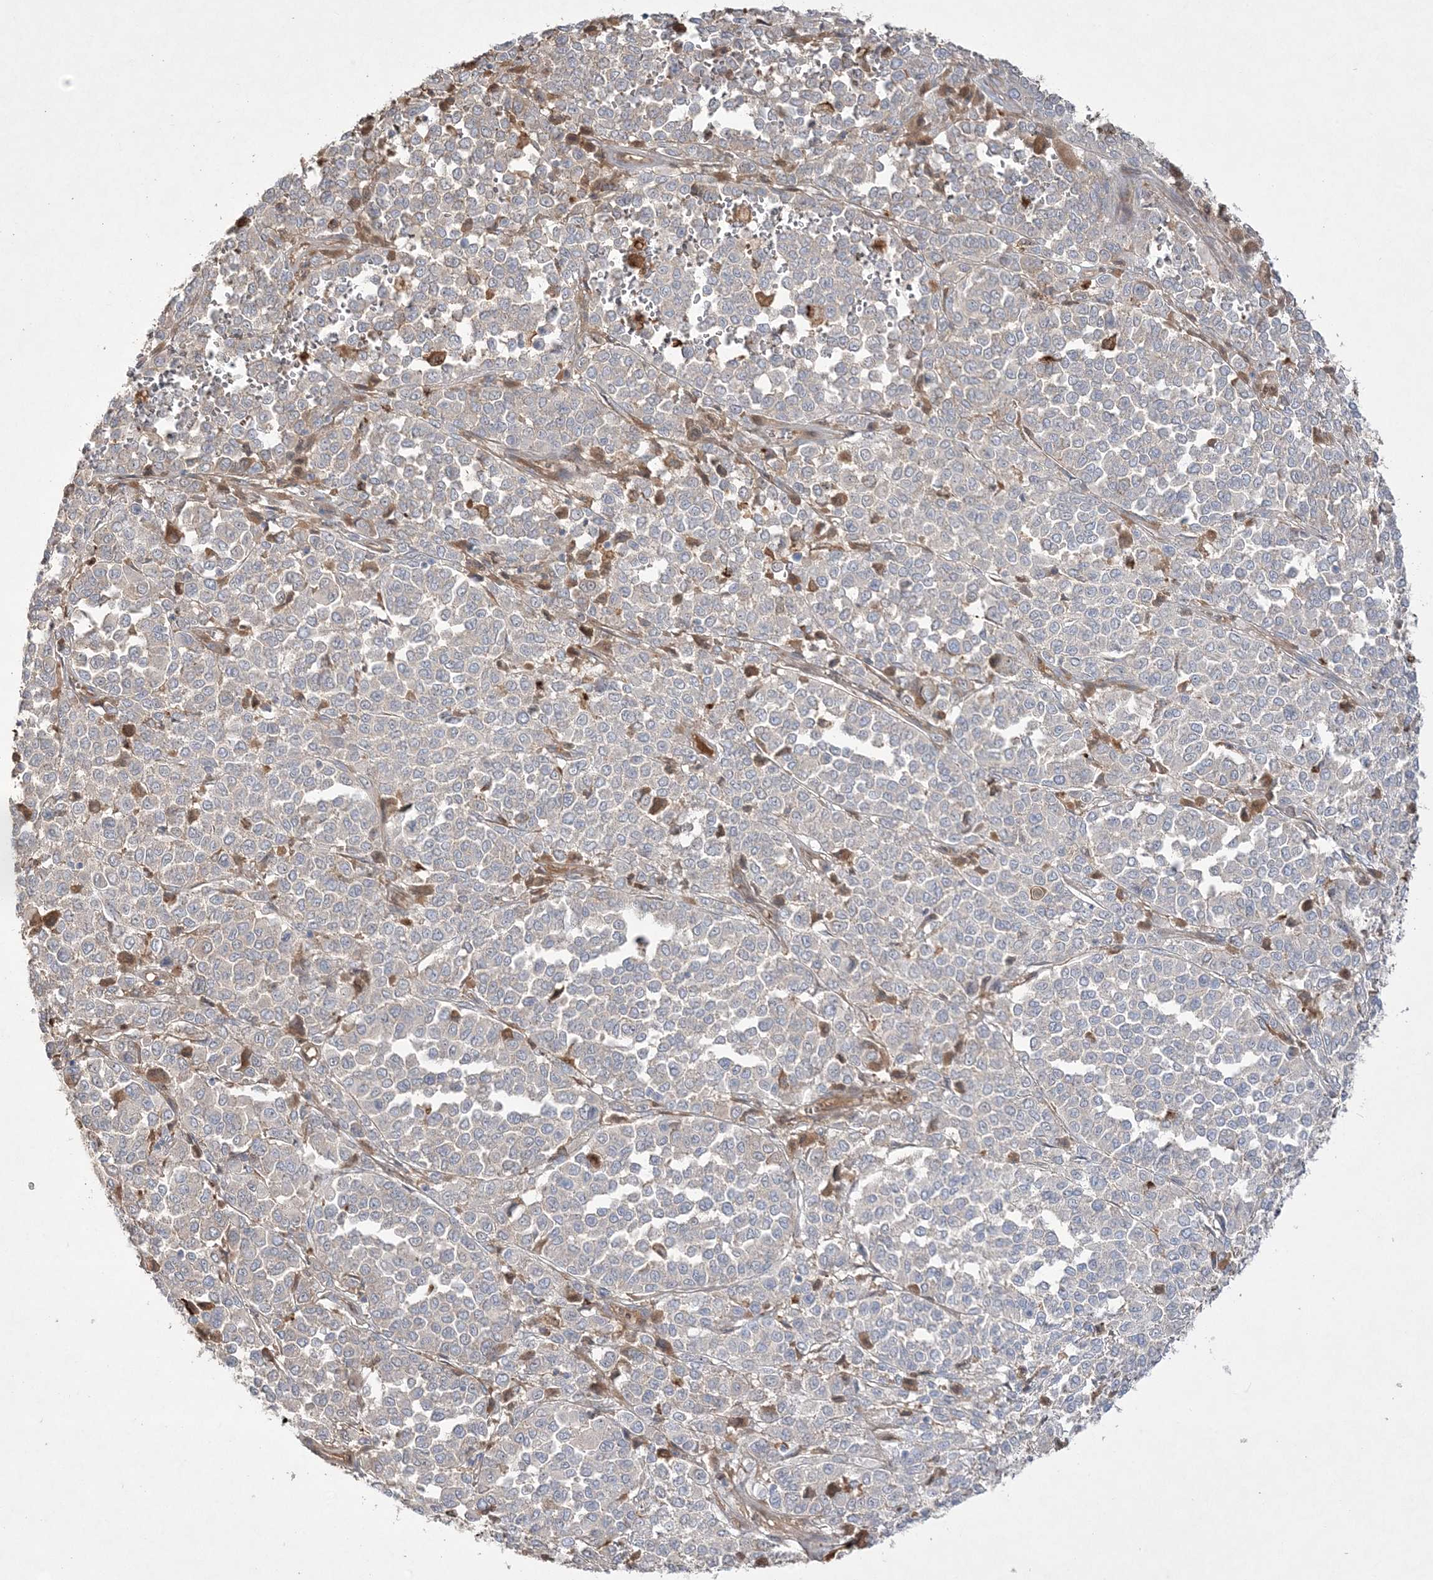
{"staining": {"intensity": "negative", "quantity": "none", "location": "none"}, "tissue": "melanoma", "cell_type": "Tumor cells", "image_type": "cancer", "snomed": [{"axis": "morphology", "description": "Malignant melanoma, Metastatic site"}, {"axis": "topography", "description": "Pancreas"}], "caption": "Protein analysis of malignant melanoma (metastatic site) displays no significant staining in tumor cells.", "gene": "NOP16", "patient": {"sex": "female", "age": 30}}